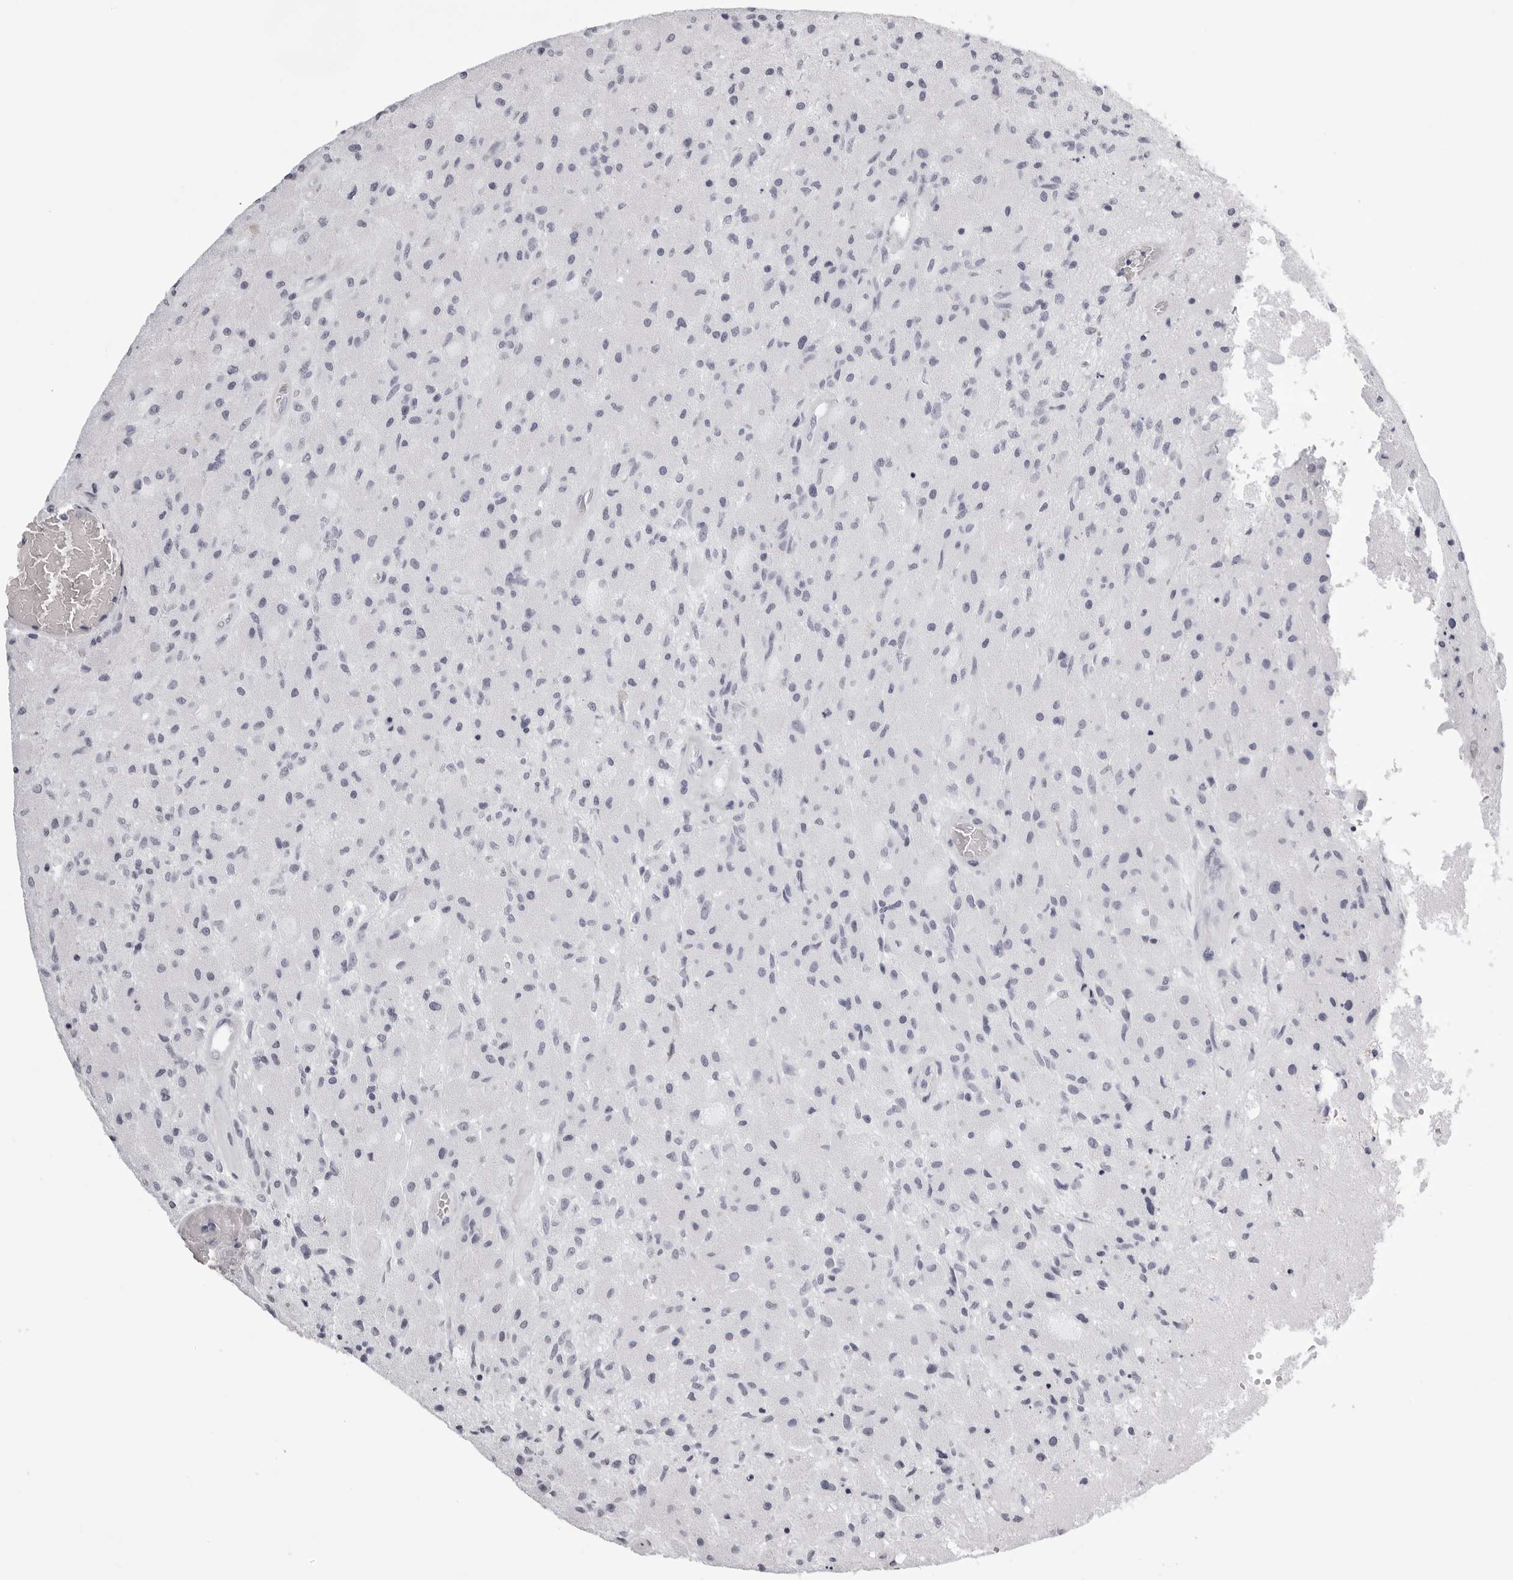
{"staining": {"intensity": "negative", "quantity": "none", "location": "none"}, "tissue": "glioma", "cell_type": "Tumor cells", "image_type": "cancer", "snomed": [{"axis": "morphology", "description": "Normal tissue, NOS"}, {"axis": "morphology", "description": "Glioma, malignant, High grade"}, {"axis": "topography", "description": "Cerebral cortex"}], "caption": "Immunohistochemical staining of high-grade glioma (malignant) reveals no significant expression in tumor cells.", "gene": "RHO", "patient": {"sex": "male", "age": 77}}